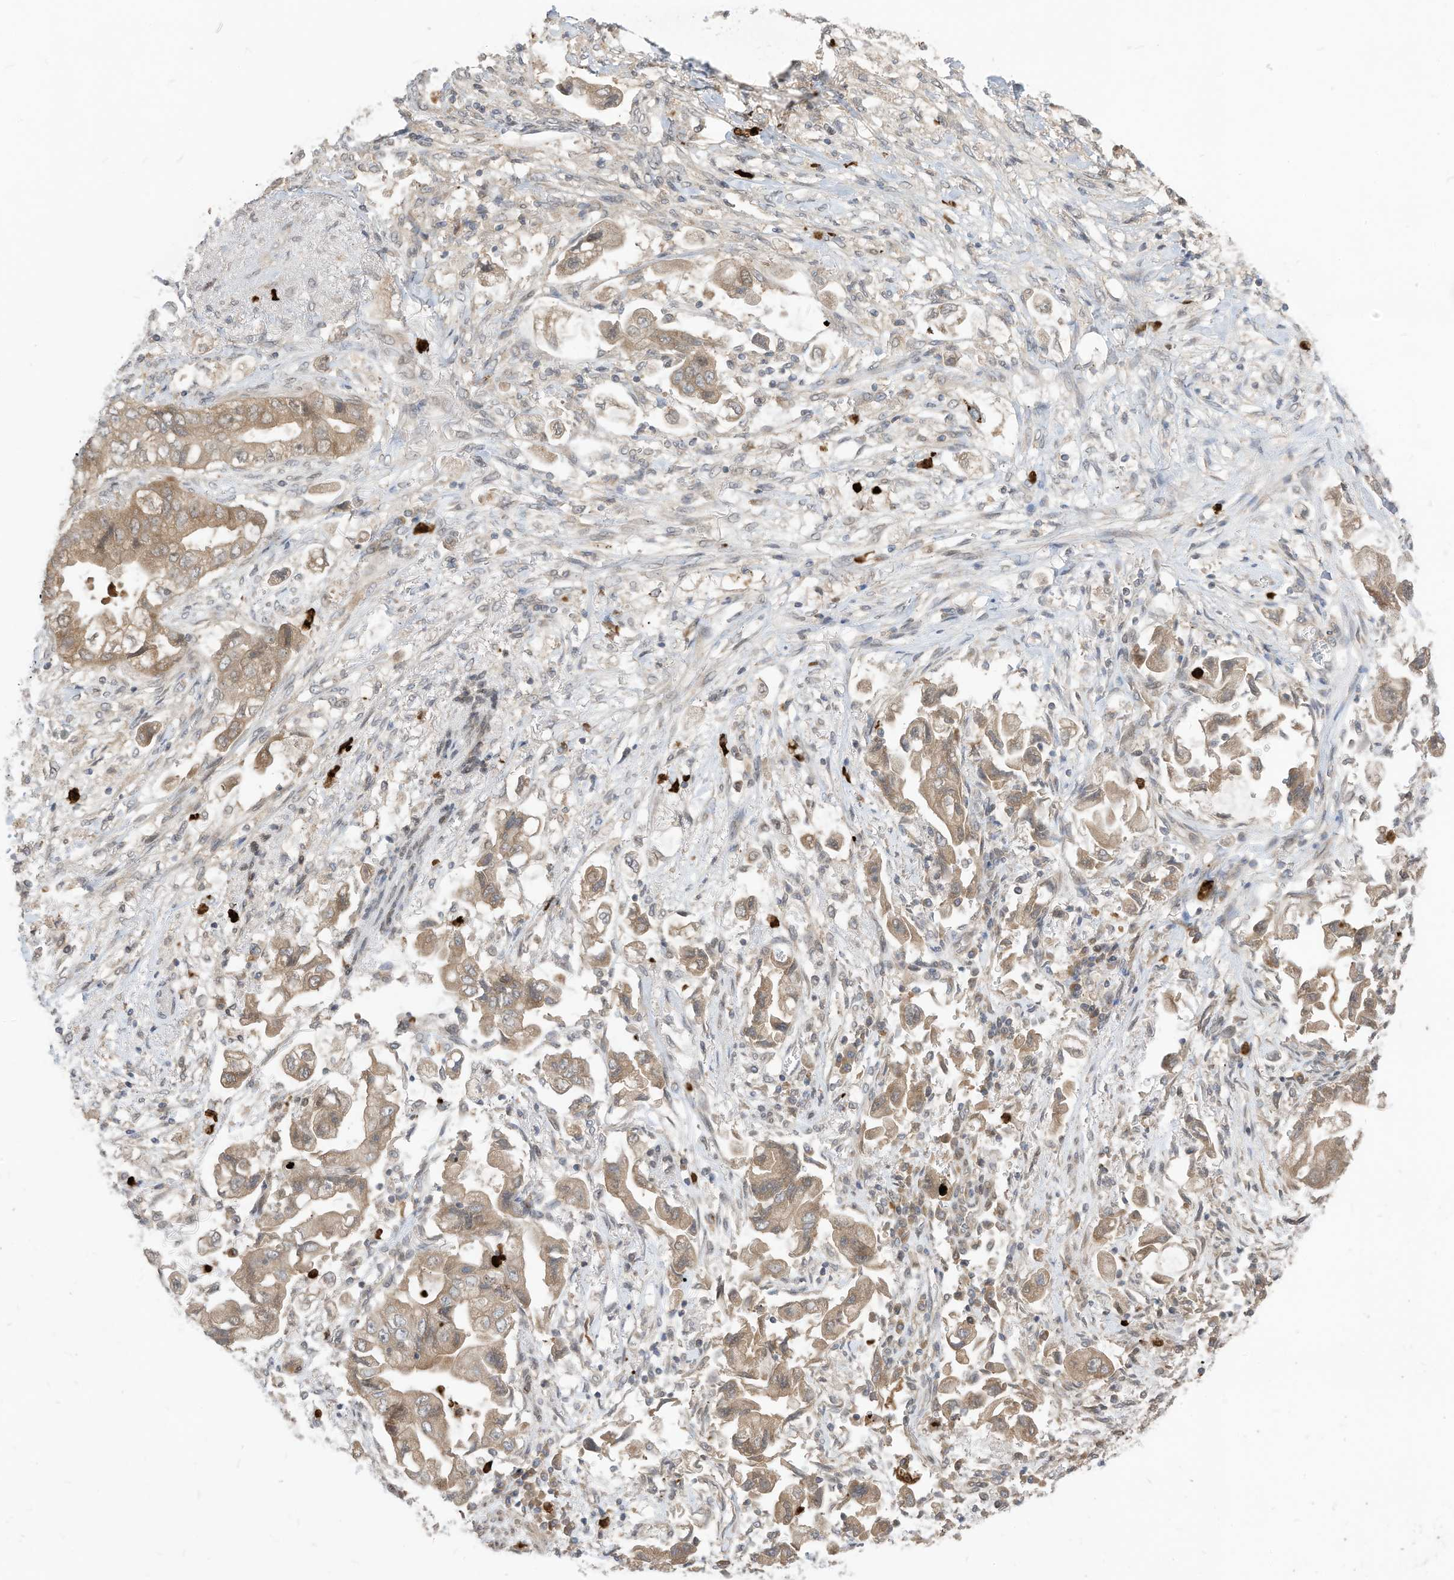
{"staining": {"intensity": "weak", "quantity": ">75%", "location": "cytoplasmic/membranous"}, "tissue": "stomach cancer", "cell_type": "Tumor cells", "image_type": "cancer", "snomed": [{"axis": "morphology", "description": "Adenocarcinoma, NOS"}, {"axis": "topography", "description": "Stomach"}], "caption": "Approximately >75% of tumor cells in human stomach adenocarcinoma reveal weak cytoplasmic/membranous protein staining as visualized by brown immunohistochemical staining.", "gene": "CNKSR1", "patient": {"sex": "male", "age": 62}}